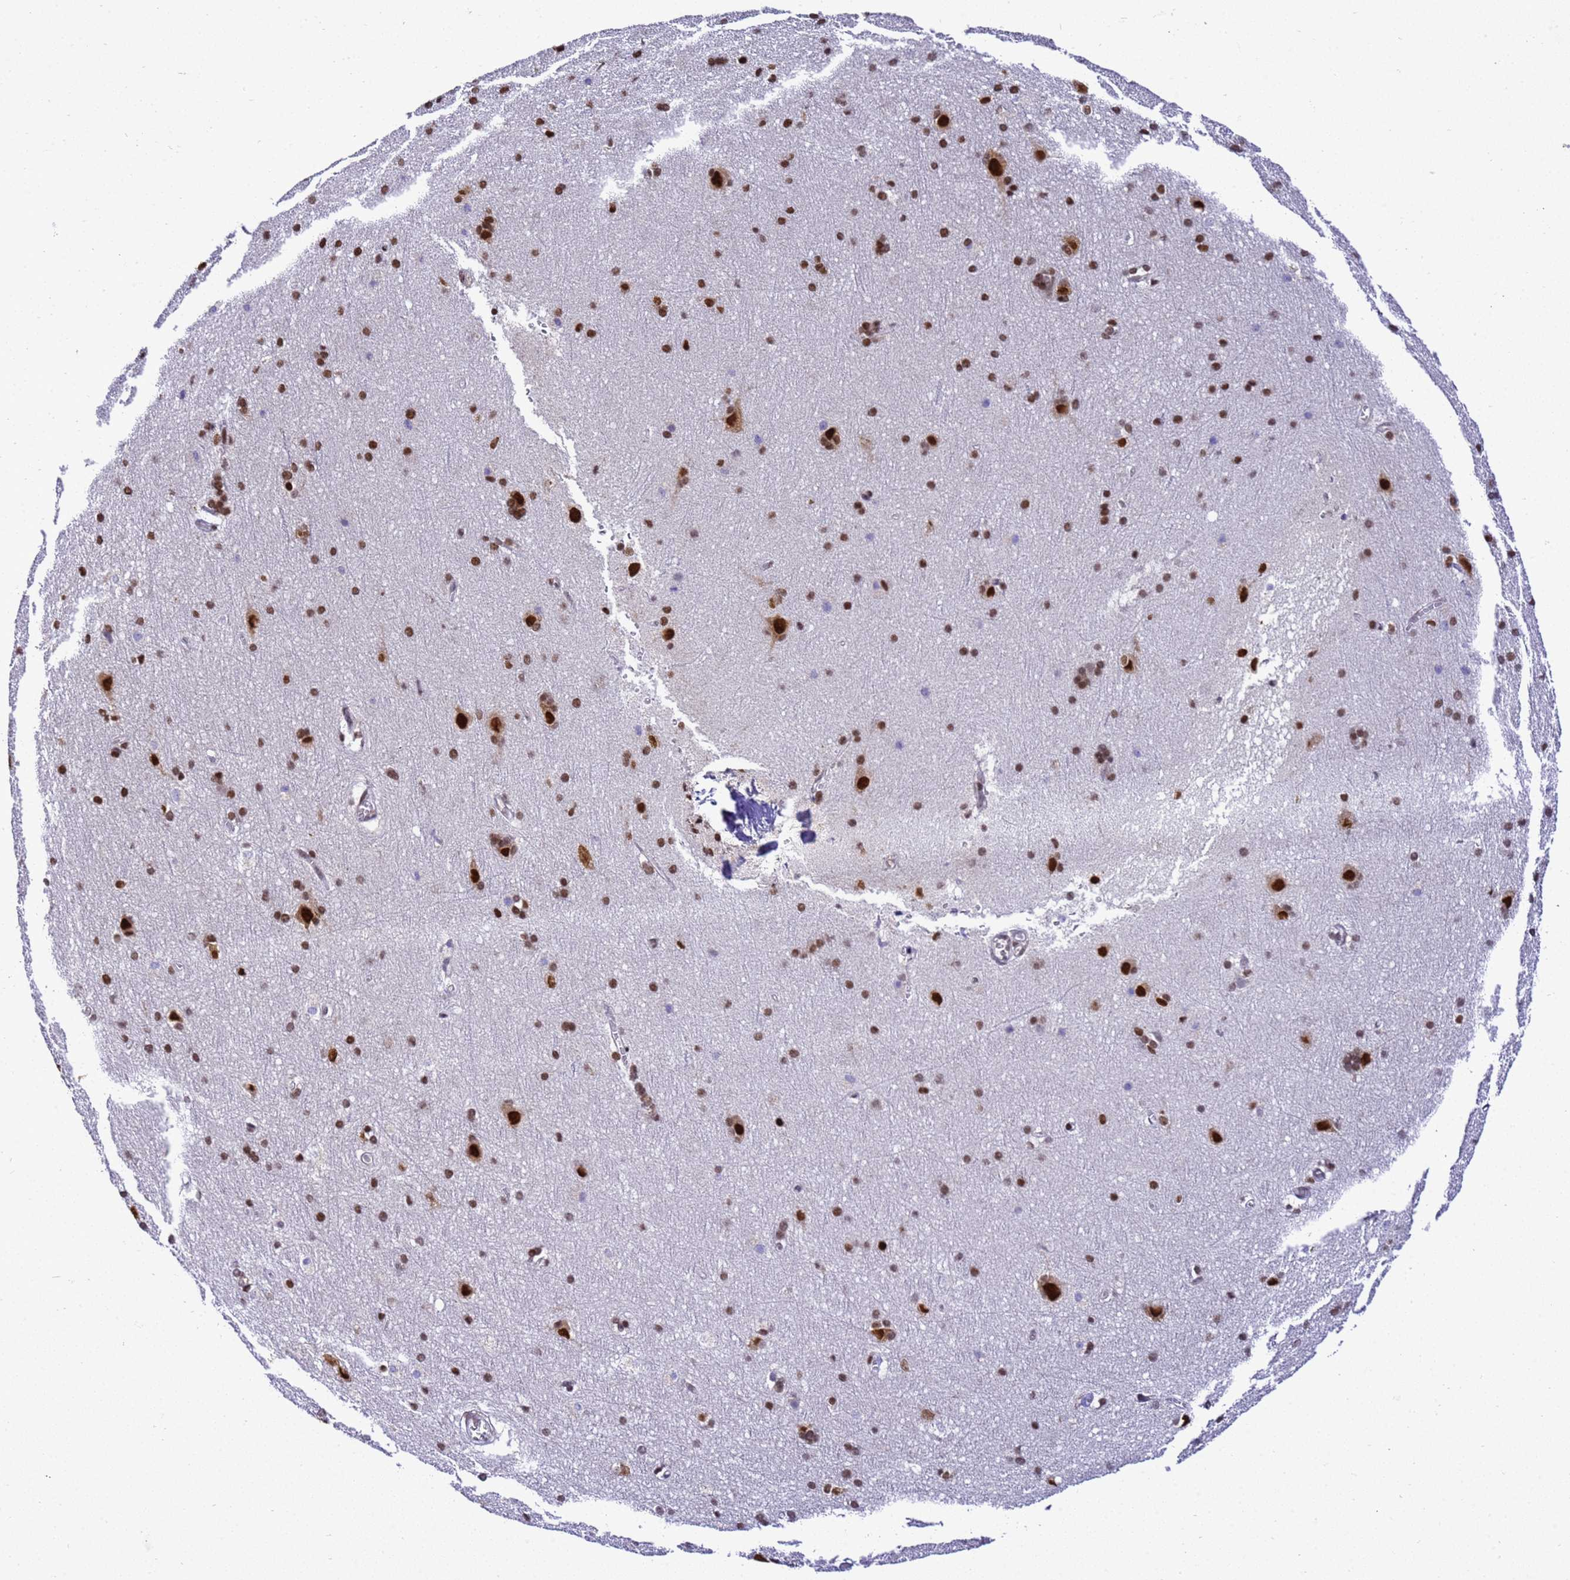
{"staining": {"intensity": "negative", "quantity": "none", "location": "none"}, "tissue": "cerebral cortex", "cell_type": "Endothelial cells", "image_type": "normal", "snomed": [{"axis": "morphology", "description": "Normal tissue, NOS"}, {"axis": "topography", "description": "Cerebral cortex"}], "caption": "A histopathology image of cerebral cortex stained for a protein exhibits no brown staining in endothelial cells.", "gene": "SMN1", "patient": {"sex": "male", "age": 54}}